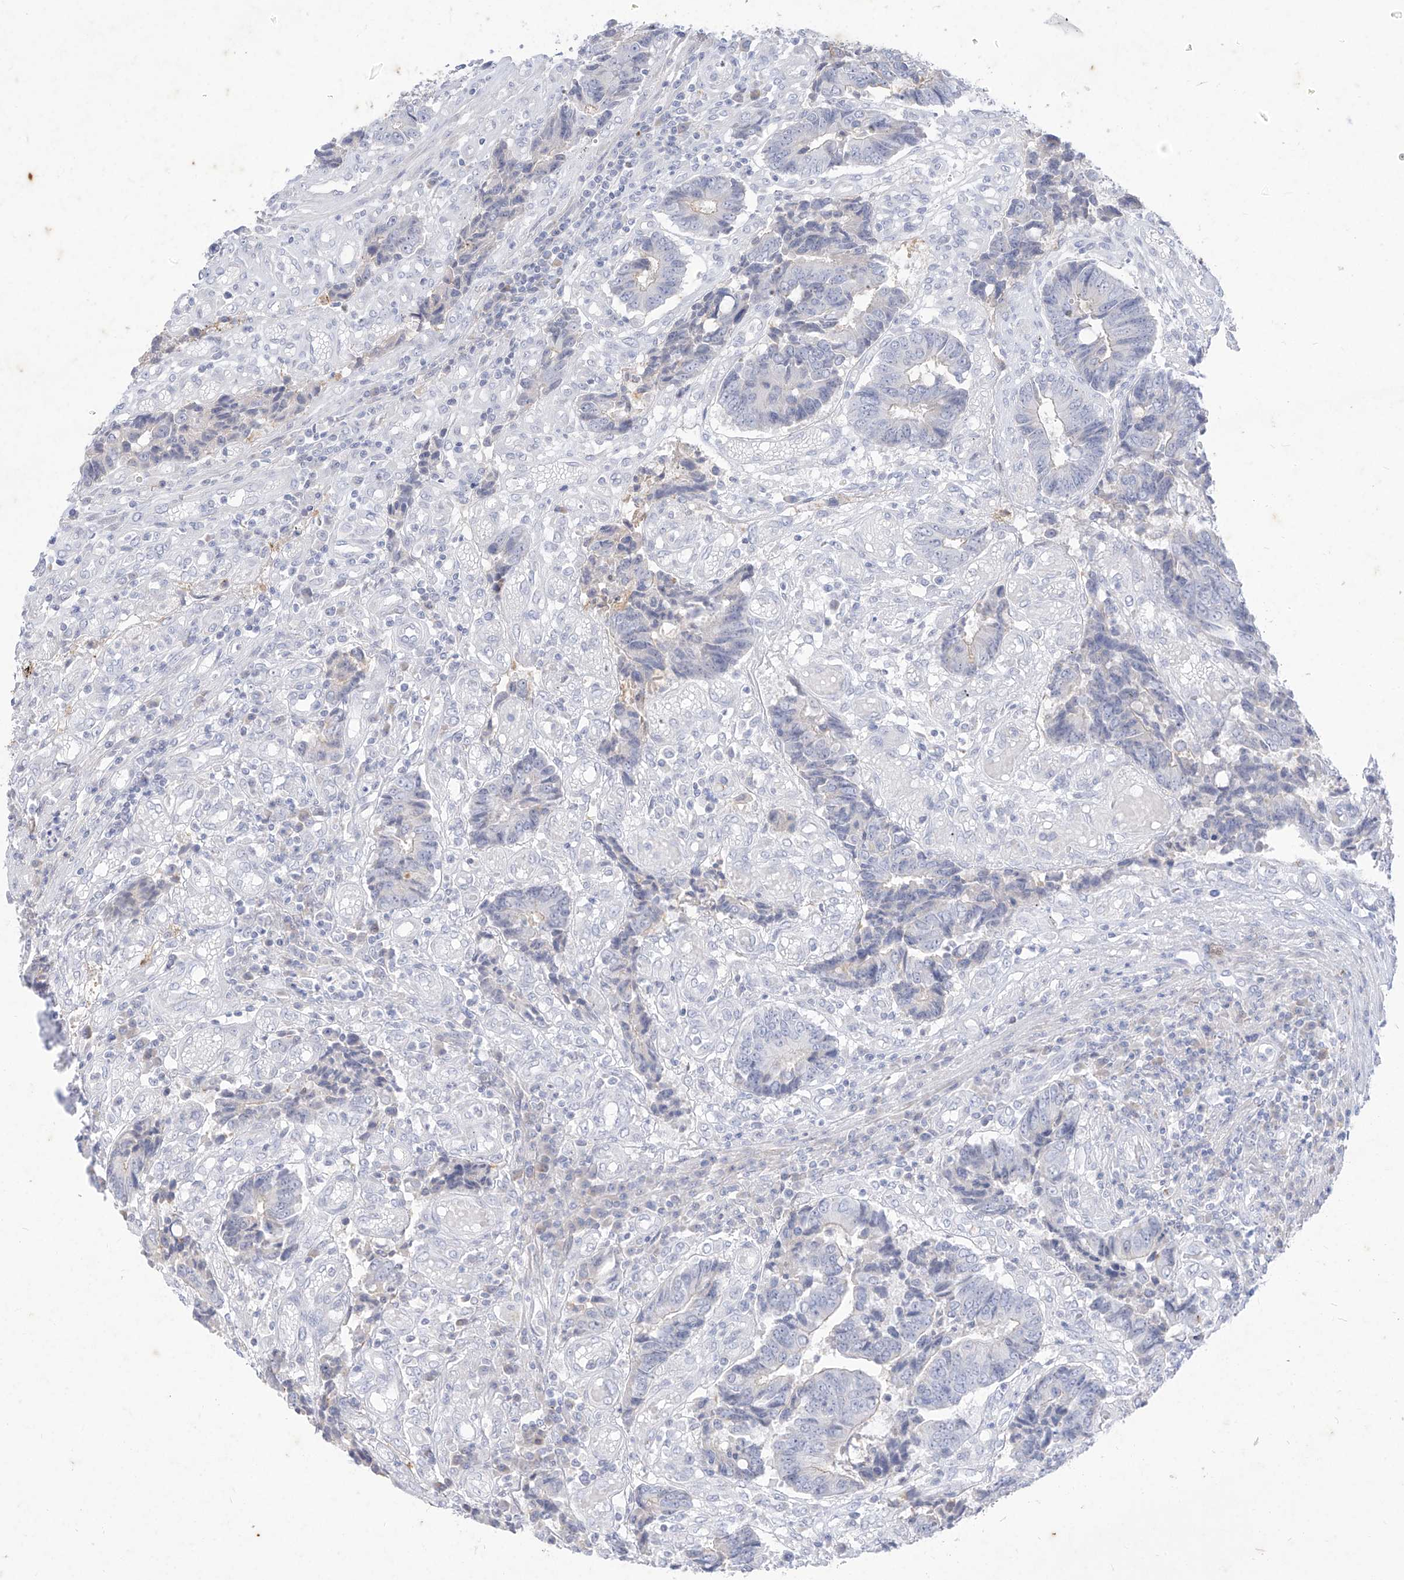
{"staining": {"intensity": "negative", "quantity": "none", "location": "none"}, "tissue": "colorectal cancer", "cell_type": "Tumor cells", "image_type": "cancer", "snomed": [{"axis": "morphology", "description": "Adenocarcinoma, NOS"}, {"axis": "topography", "description": "Rectum"}], "caption": "Immunohistochemistry (IHC) micrograph of neoplastic tissue: colorectal cancer stained with DAB reveals no significant protein expression in tumor cells. The staining is performed using DAB (3,3'-diaminobenzidine) brown chromogen with nuclei counter-stained in using hematoxylin.", "gene": "TGM4", "patient": {"sex": "male", "age": 84}}